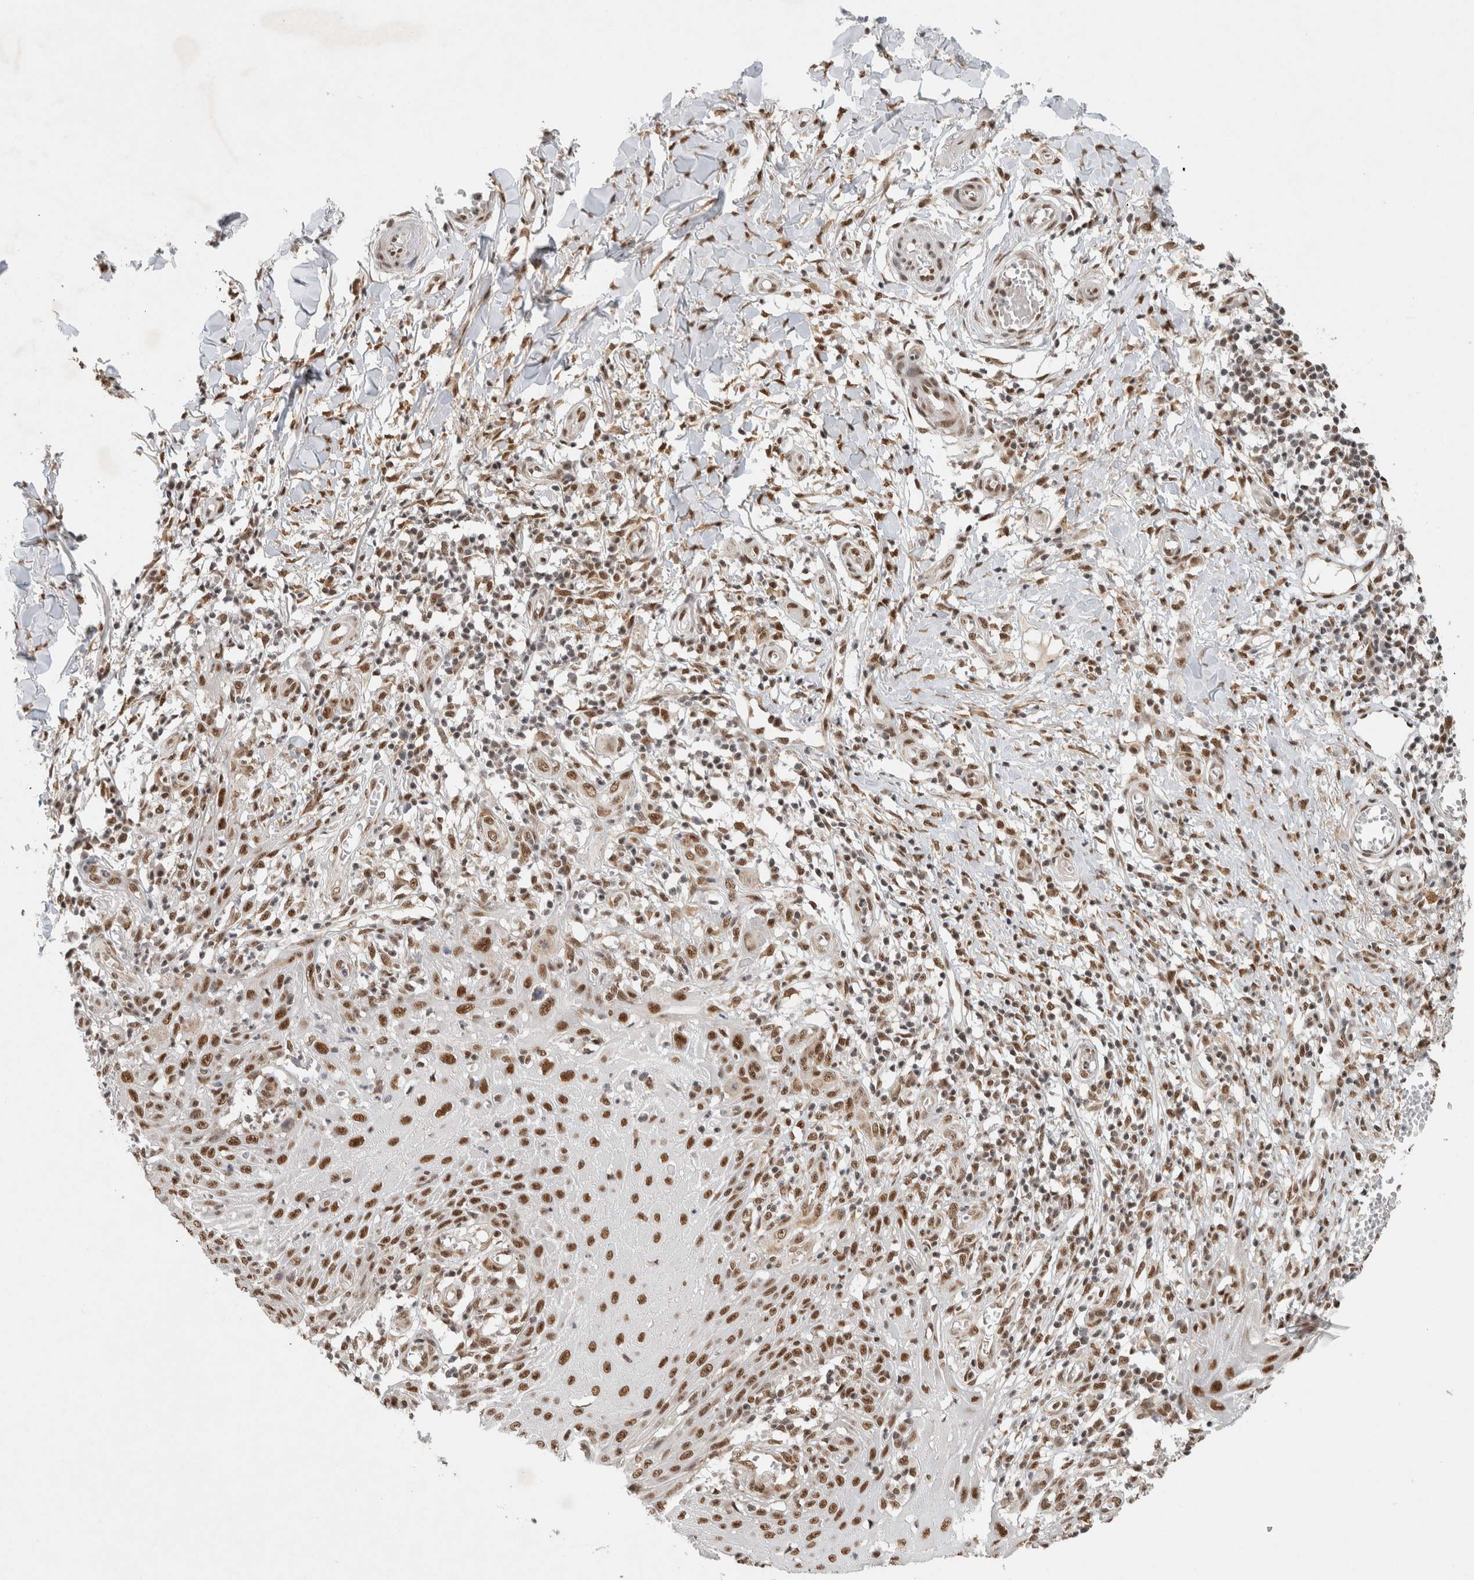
{"staining": {"intensity": "strong", "quantity": ">75%", "location": "nuclear"}, "tissue": "skin cancer", "cell_type": "Tumor cells", "image_type": "cancer", "snomed": [{"axis": "morphology", "description": "Squamous cell carcinoma, NOS"}, {"axis": "topography", "description": "Skin"}], "caption": "Skin cancer stained with a protein marker demonstrates strong staining in tumor cells.", "gene": "DDX42", "patient": {"sex": "female", "age": 73}}